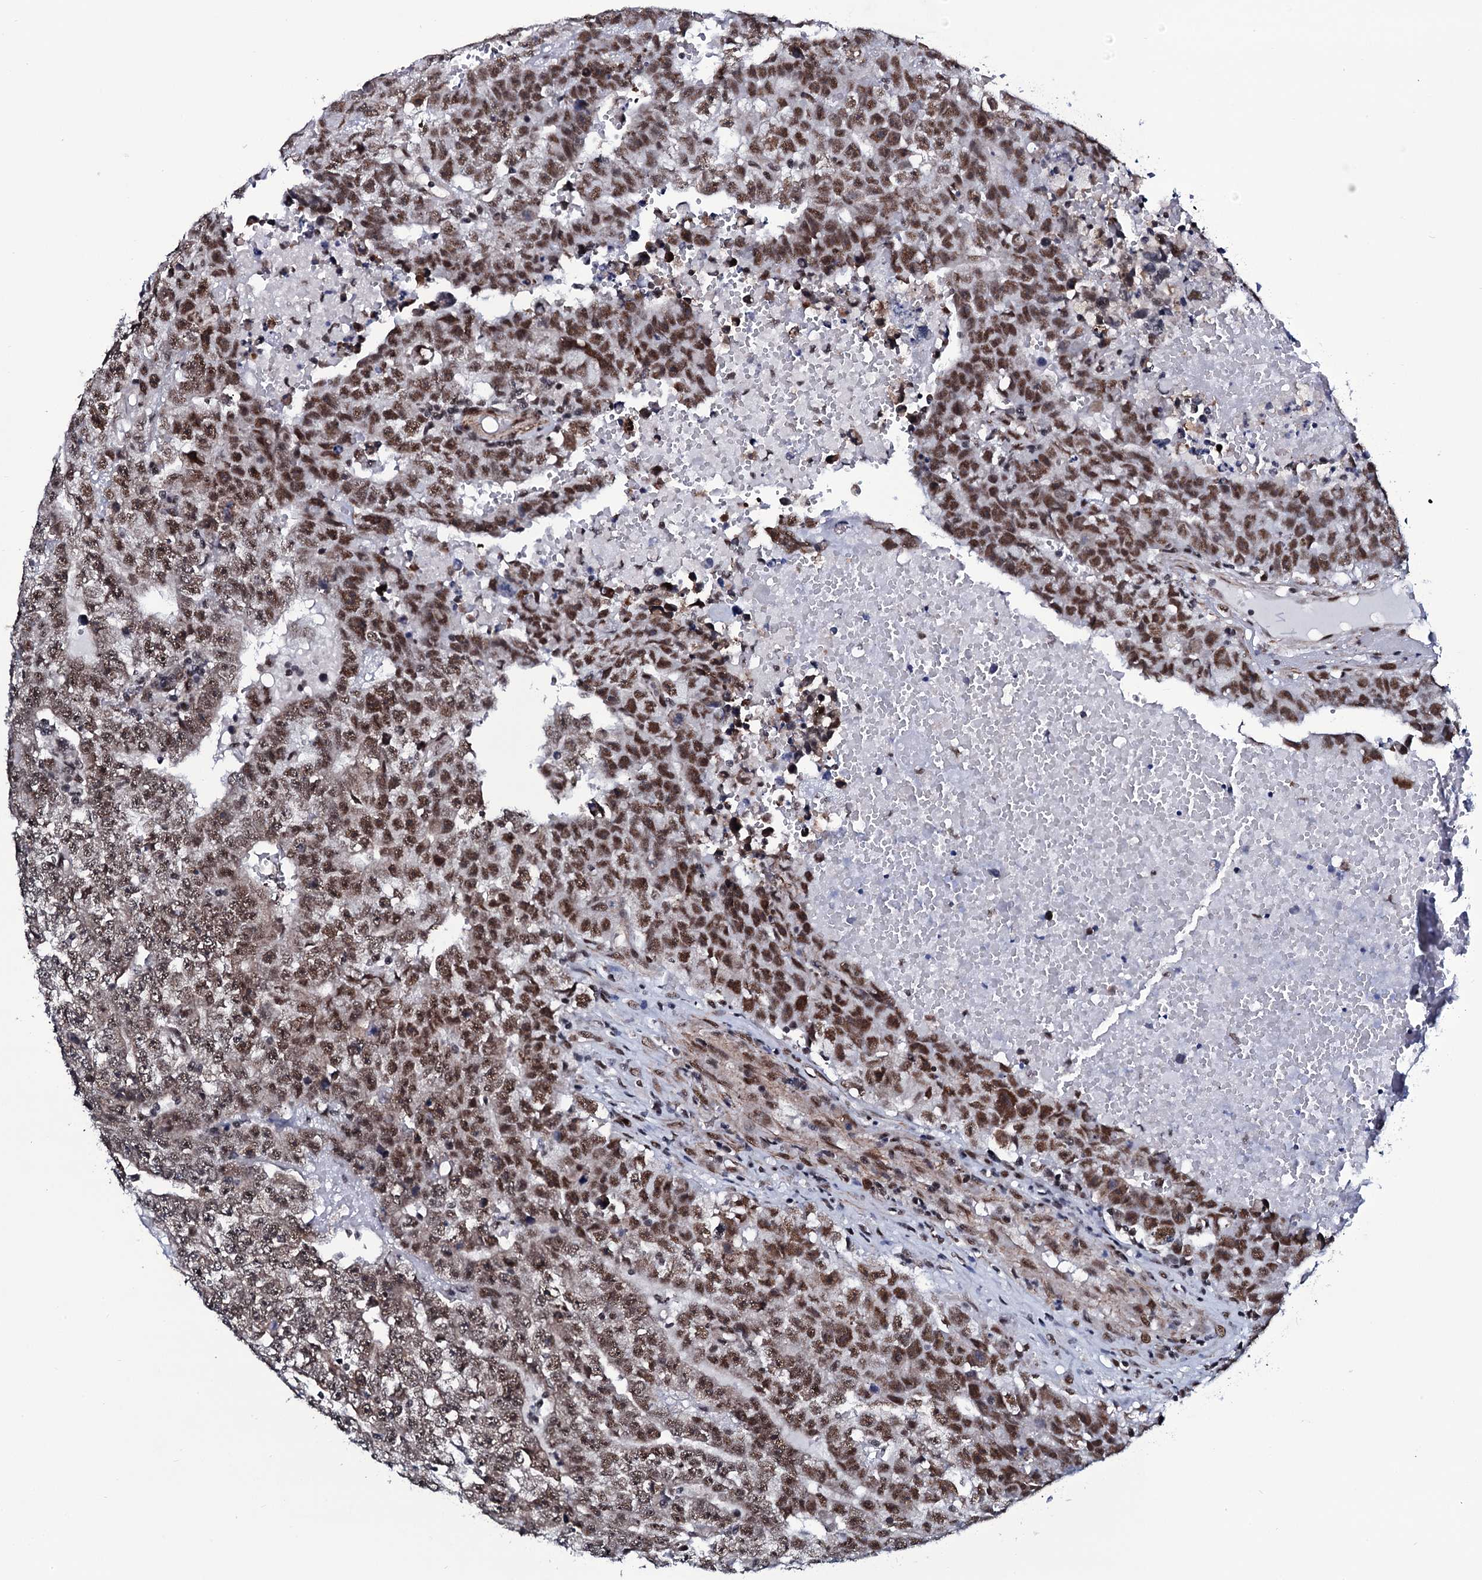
{"staining": {"intensity": "moderate", "quantity": ">75%", "location": "nuclear"}, "tissue": "testis cancer", "cell_type": "Tumor cells", "image_type": "cancer", "snomed": [{"axis": "morphology", "description": "Carcinoma, Embryonal, NOS"}, {"axis": "topography", "description": "Testis"}], "caption": "Immunohistochemistry (IHC) photomicrograph of testis cancer stained for a protein (brown), which reveals medium levels of moderate nuclear expression in about >75% of tumor cells.", "gene": "CWC15", "patient": {"sex": "male", "age": 25}}